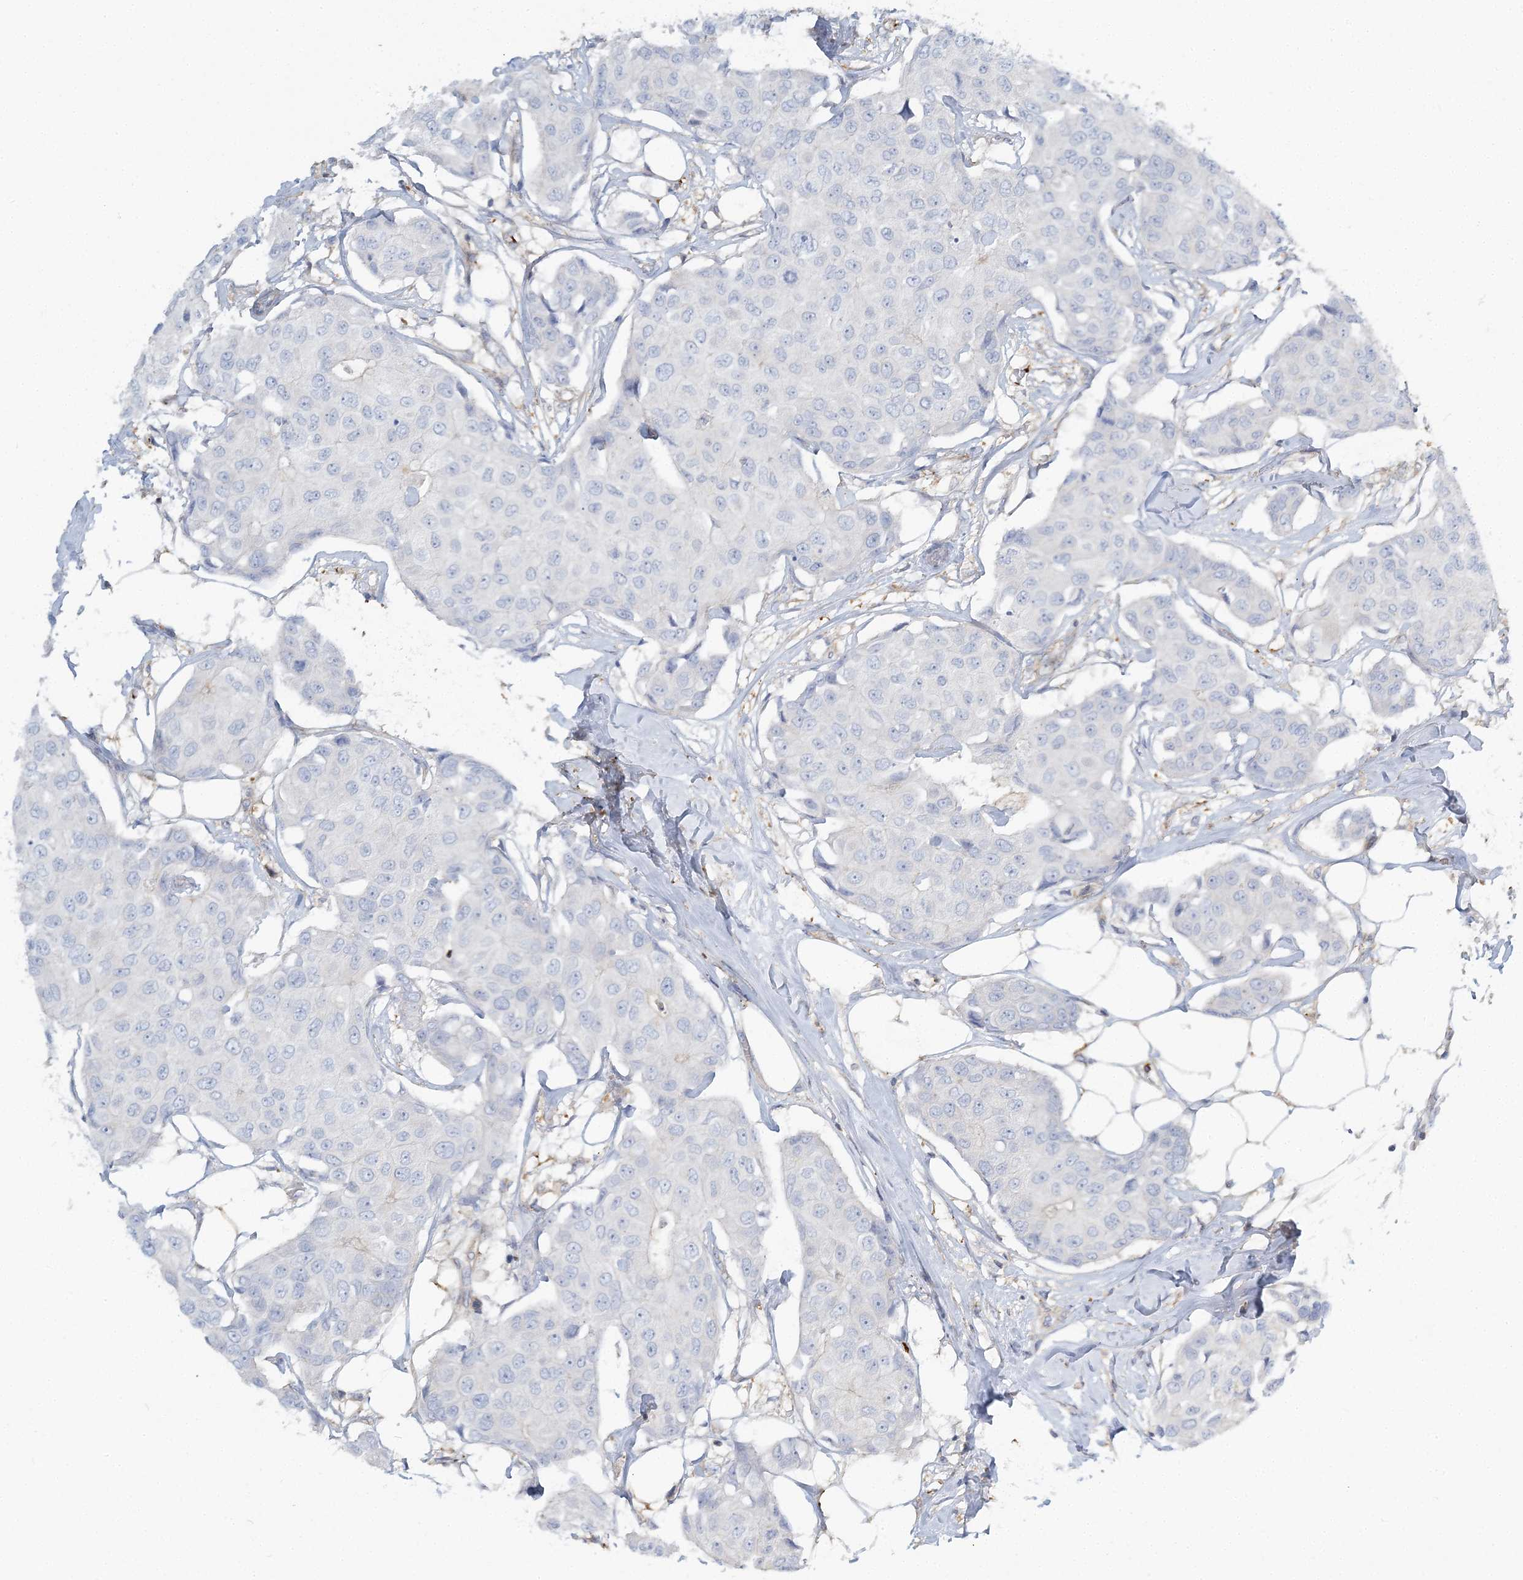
{"staining": {"intensity": "negative", "quantity": "none", "location": "none"}, "tissue": "breast cancer", "cell_type": "Tumor cells", "image_type": "cancer", "snomed": [{"axis": "morphology", "description": "Duct carcinoma"}, {"axis": "topography", "description": "Breast"}], "caption": "Photomicrograph shows no protein staining in tumor cells of breast invasive ductal carcinoma tissue.", "gene": "CUEDC2", "patient": {"sex": "female", "age": 80}}